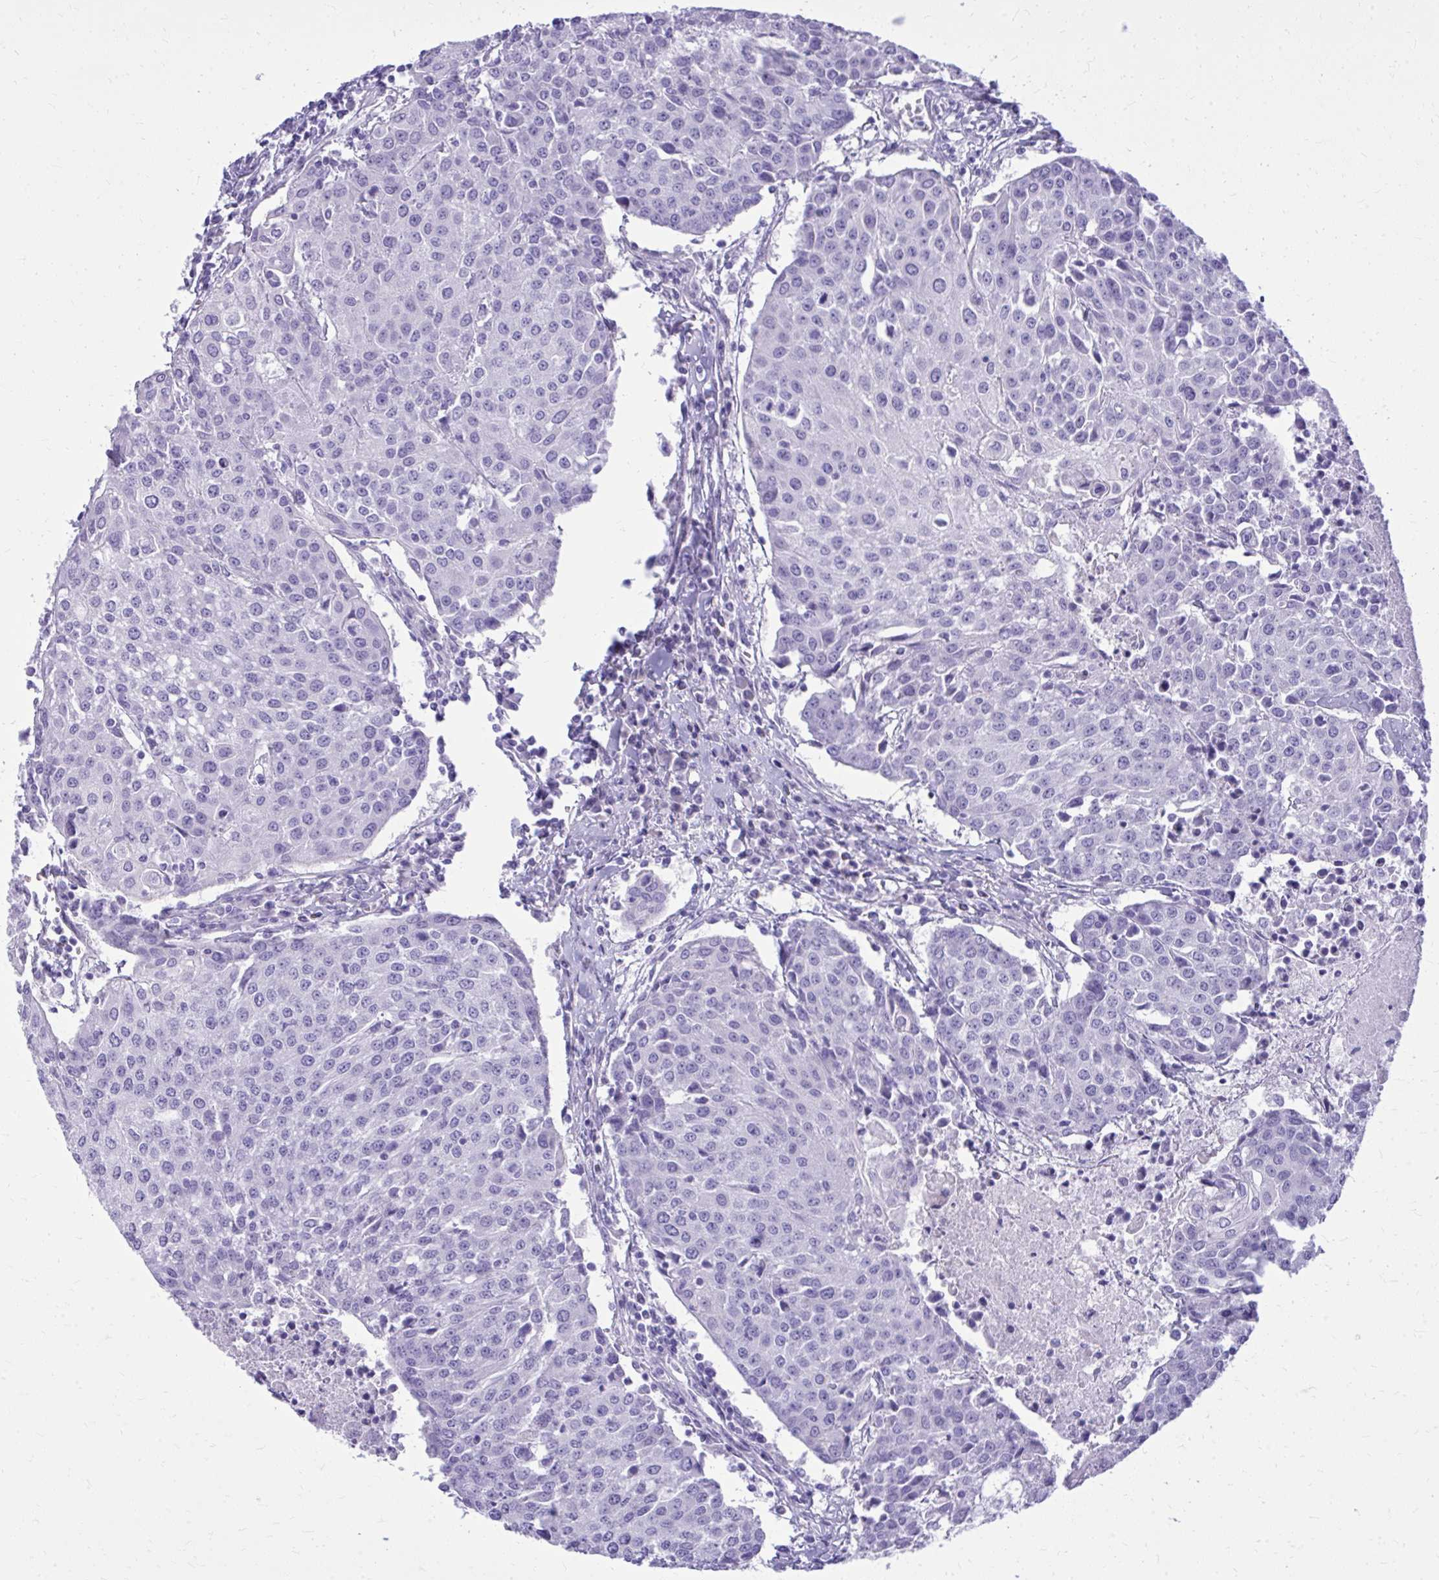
{"staining": {"intensity": "negative", "quantity": "none", "location": "none"}, "tissue": "urothelial cancer", "cell_type": "Tumor cells", "image_type": "cancer", "snomed": [{"axis": "morphology", "description": "Urothelial carcinoma, High grade"}, {"axis": "topography", "description": "Urinary bladder"}], "caption": "Urothelial cancer was stained to show a protein in brown. There is no significant positivity in tumor cells. (IHC, brightfield microscopy, high magnification).", "gene": "BCL6B", "patient": {"sex": "female", "age": 85}}